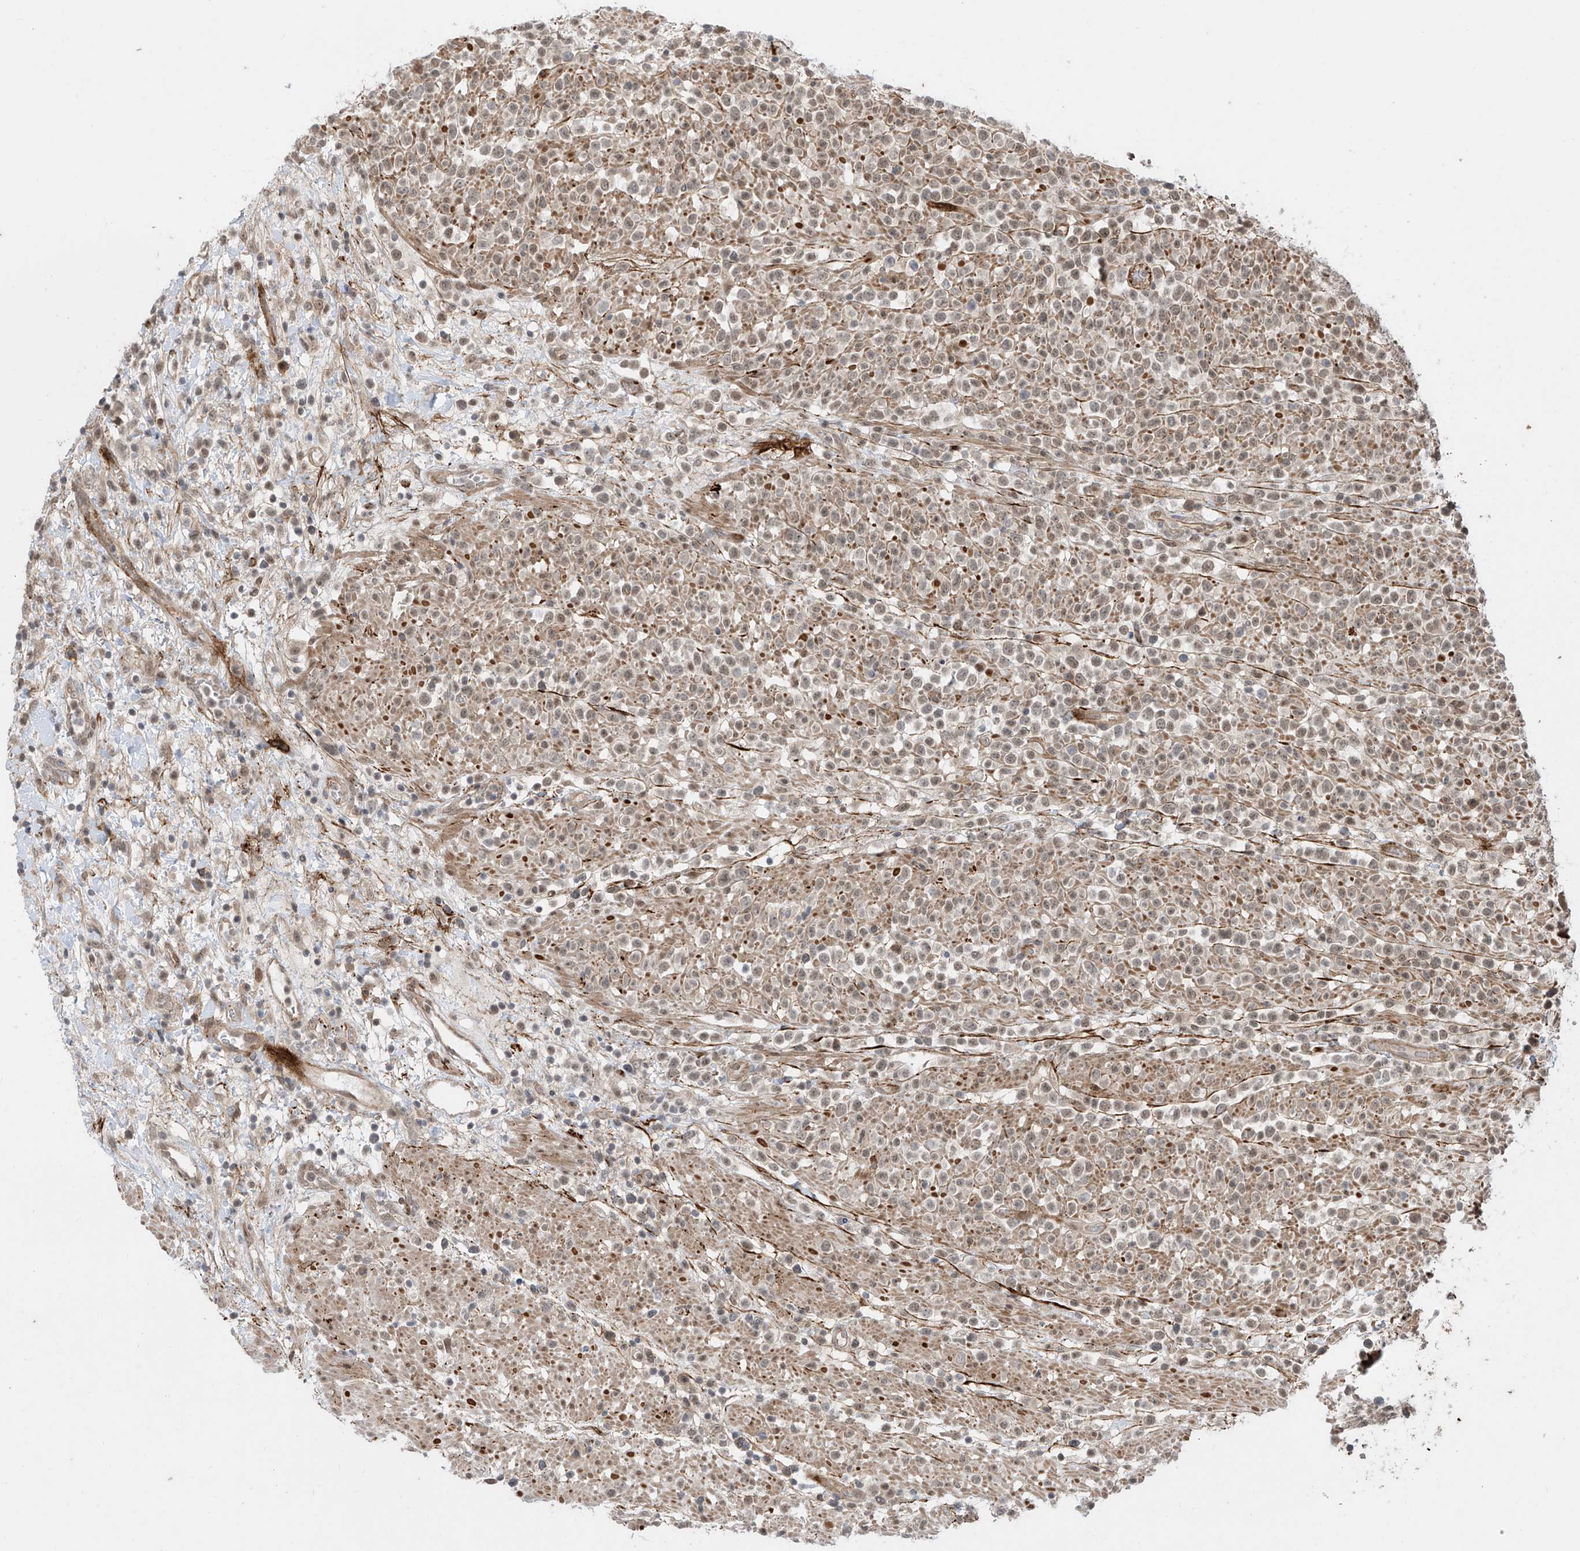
{"staining": {"intensity": "weak", "quantity": ">75%", "location": "nuclear"}, "tissue": "lymphoma", "cell_type": "Tumor cells", "image_type": "cancer", "snomed": [{"axis": "morphology", "description": "Malignant lymphoma, non-Hodgkin's type, High grade"}, {"axis": "topography", "description": "Colon"}], "caption": "Human malignant lymphoma, non-Hodgkin's type (high-grade) stained for a protein (brown) shows weak nuclear positive staining in about >75% of tumor cells.", "gene": "LAGE3", "patient": {"sex": "female", "age": 53}}